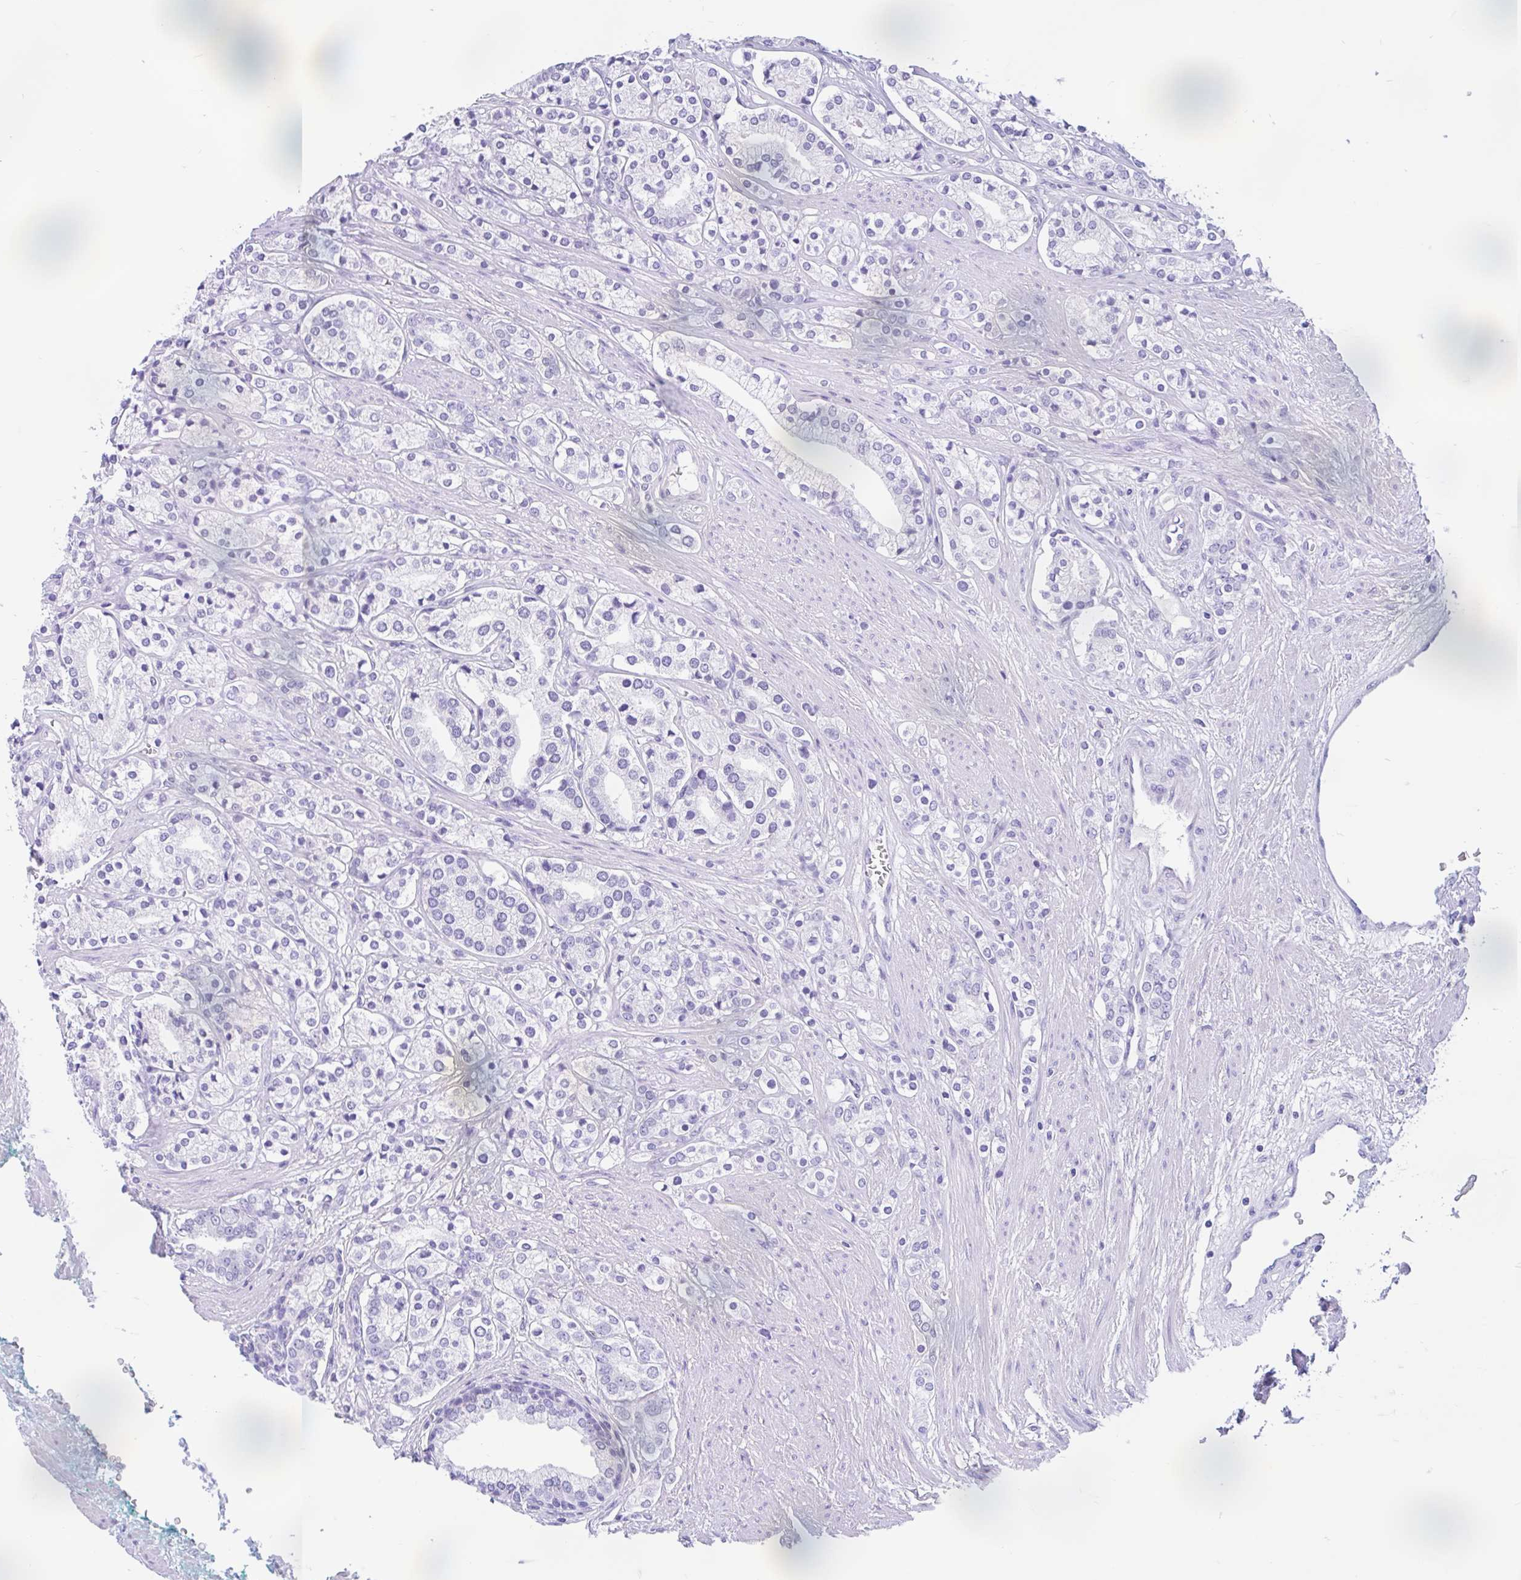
{"staining": {"intensity": "negative", "quantity": "none", "location": "none"}, "tissue": "prostate cancer", "cell_type": "Tumor cells", "image_type": "cancer", "snomed": [{"axis": "morphology", "description": "Adenocarcinoma, High grade"}, {"axis": "topography", "description": "Prostate"}], "caption": "Tumor cells show no significant protein positivity in high-grade adenocarcinoma (prostate).", "gene": "ZNF319", "patient": {"sex": "male", "age": 58}}